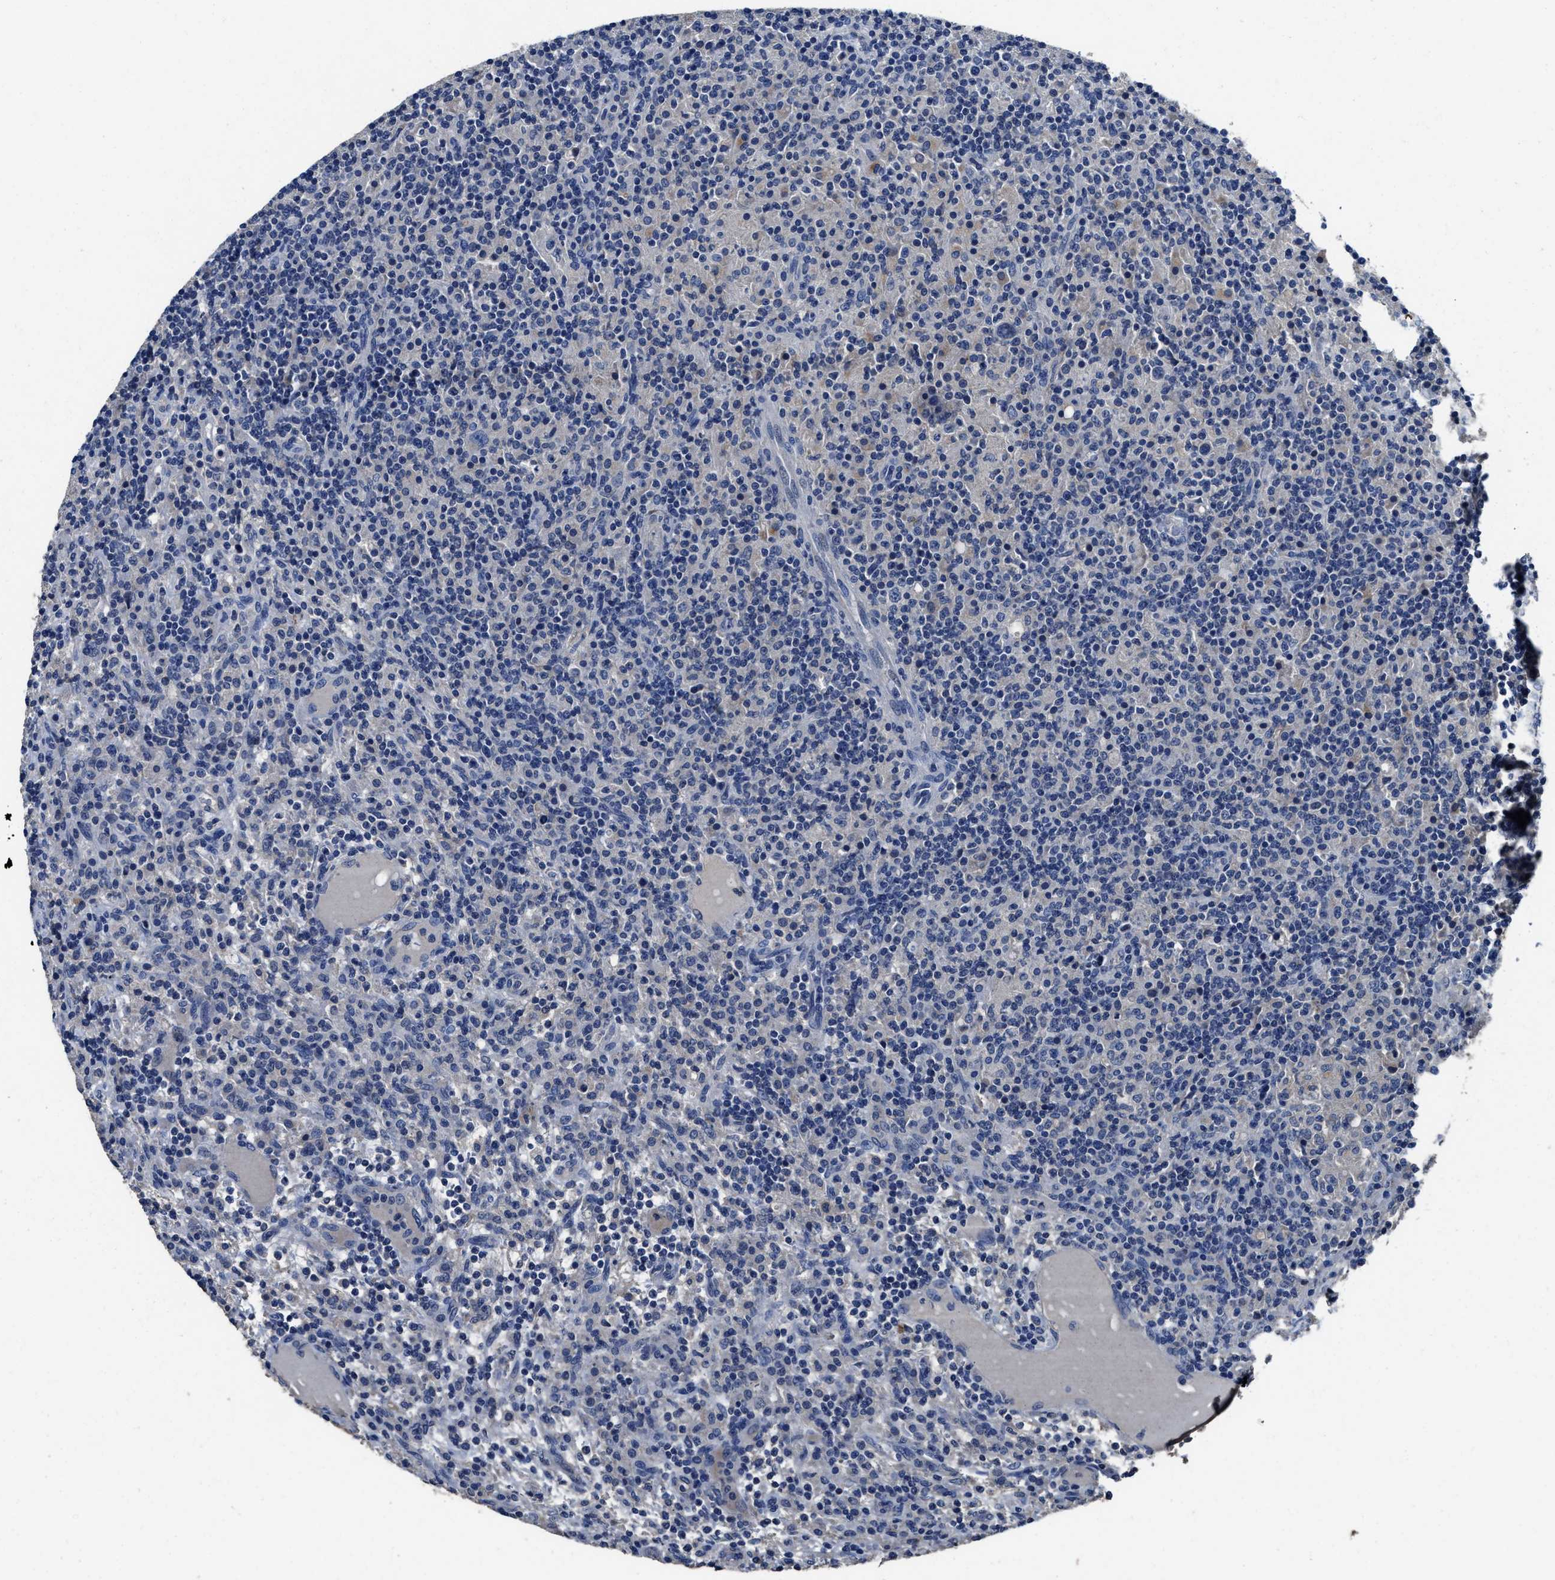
{"staining": {"intensity": "negative", "quantity": "none", "location": "none"}, "tissue": "lymphoma", "cell_type": "Tumor cells", "image_type": "cancer", "snomed": [{"axis": "morphology", "description": "Hodgkin's disease, NOS"}, {"axis": "topography", "description": "Lymph node"}], "caption": "Human Hodgkin's disease stained for a protein using immunohistochemistry (IHC) demonstrates no expression in tumor cells.", "gene": "UBR4", "patient": {"sex": "male", "age": 70}}